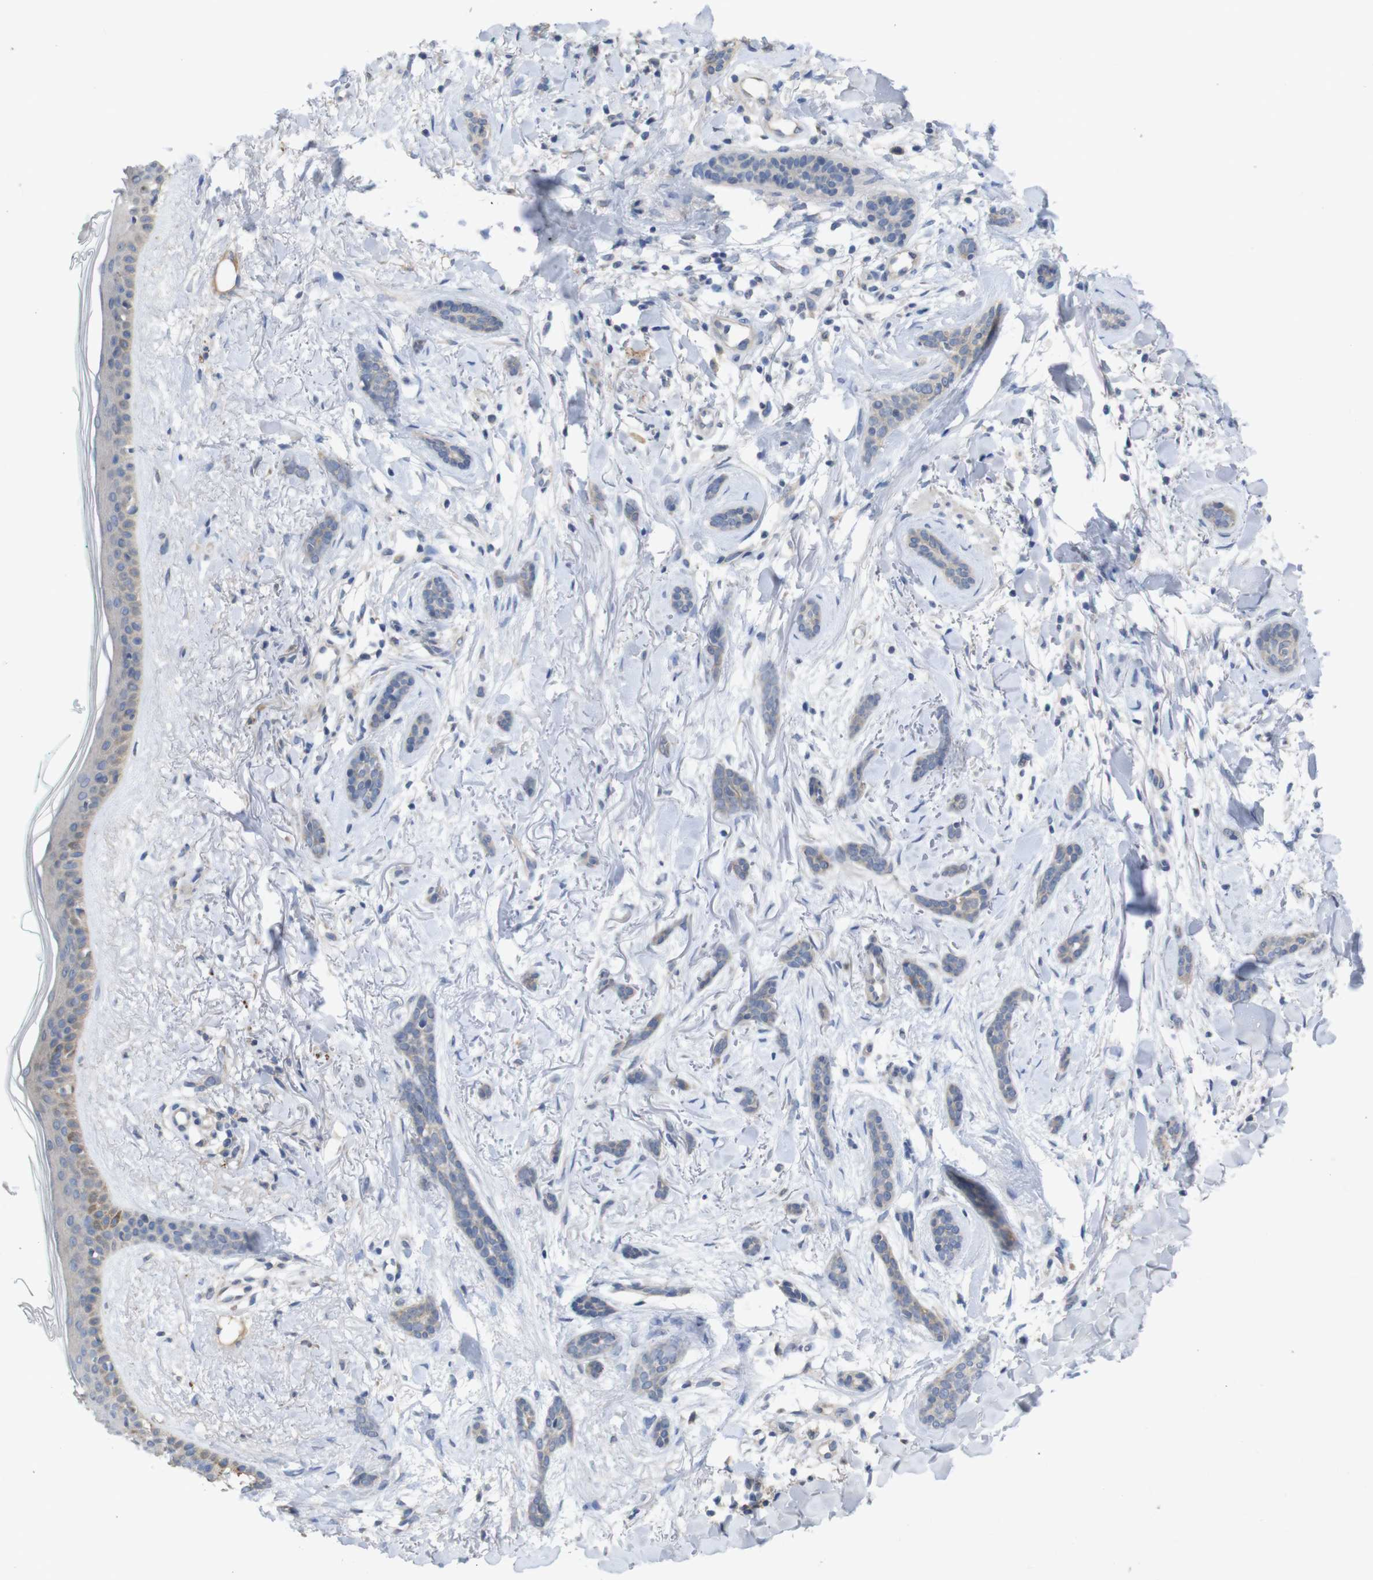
{"staining": {"intensity": "weak", "quantity": "25%-75%", "location": "cytoplasmic/membranous"}, "tissue": "skin cancer", "cell_type": "Tumor cells", "image_type": "cancer", "snomed": [{"axis": "morphology", "description": "Basal cell carcinoma"}, {"axis": "morphology", "description": "Adnexal tumor, benign"}, {"axis": "topography", "description": "Skin"}], "caption": "A micrograph of human skin cancer stained for a protein displays weak cytoplasmic/membranous brown staining in tumor cells.", "gene": "BCAR3", "patient": {"sex": "female", "age": 42}}